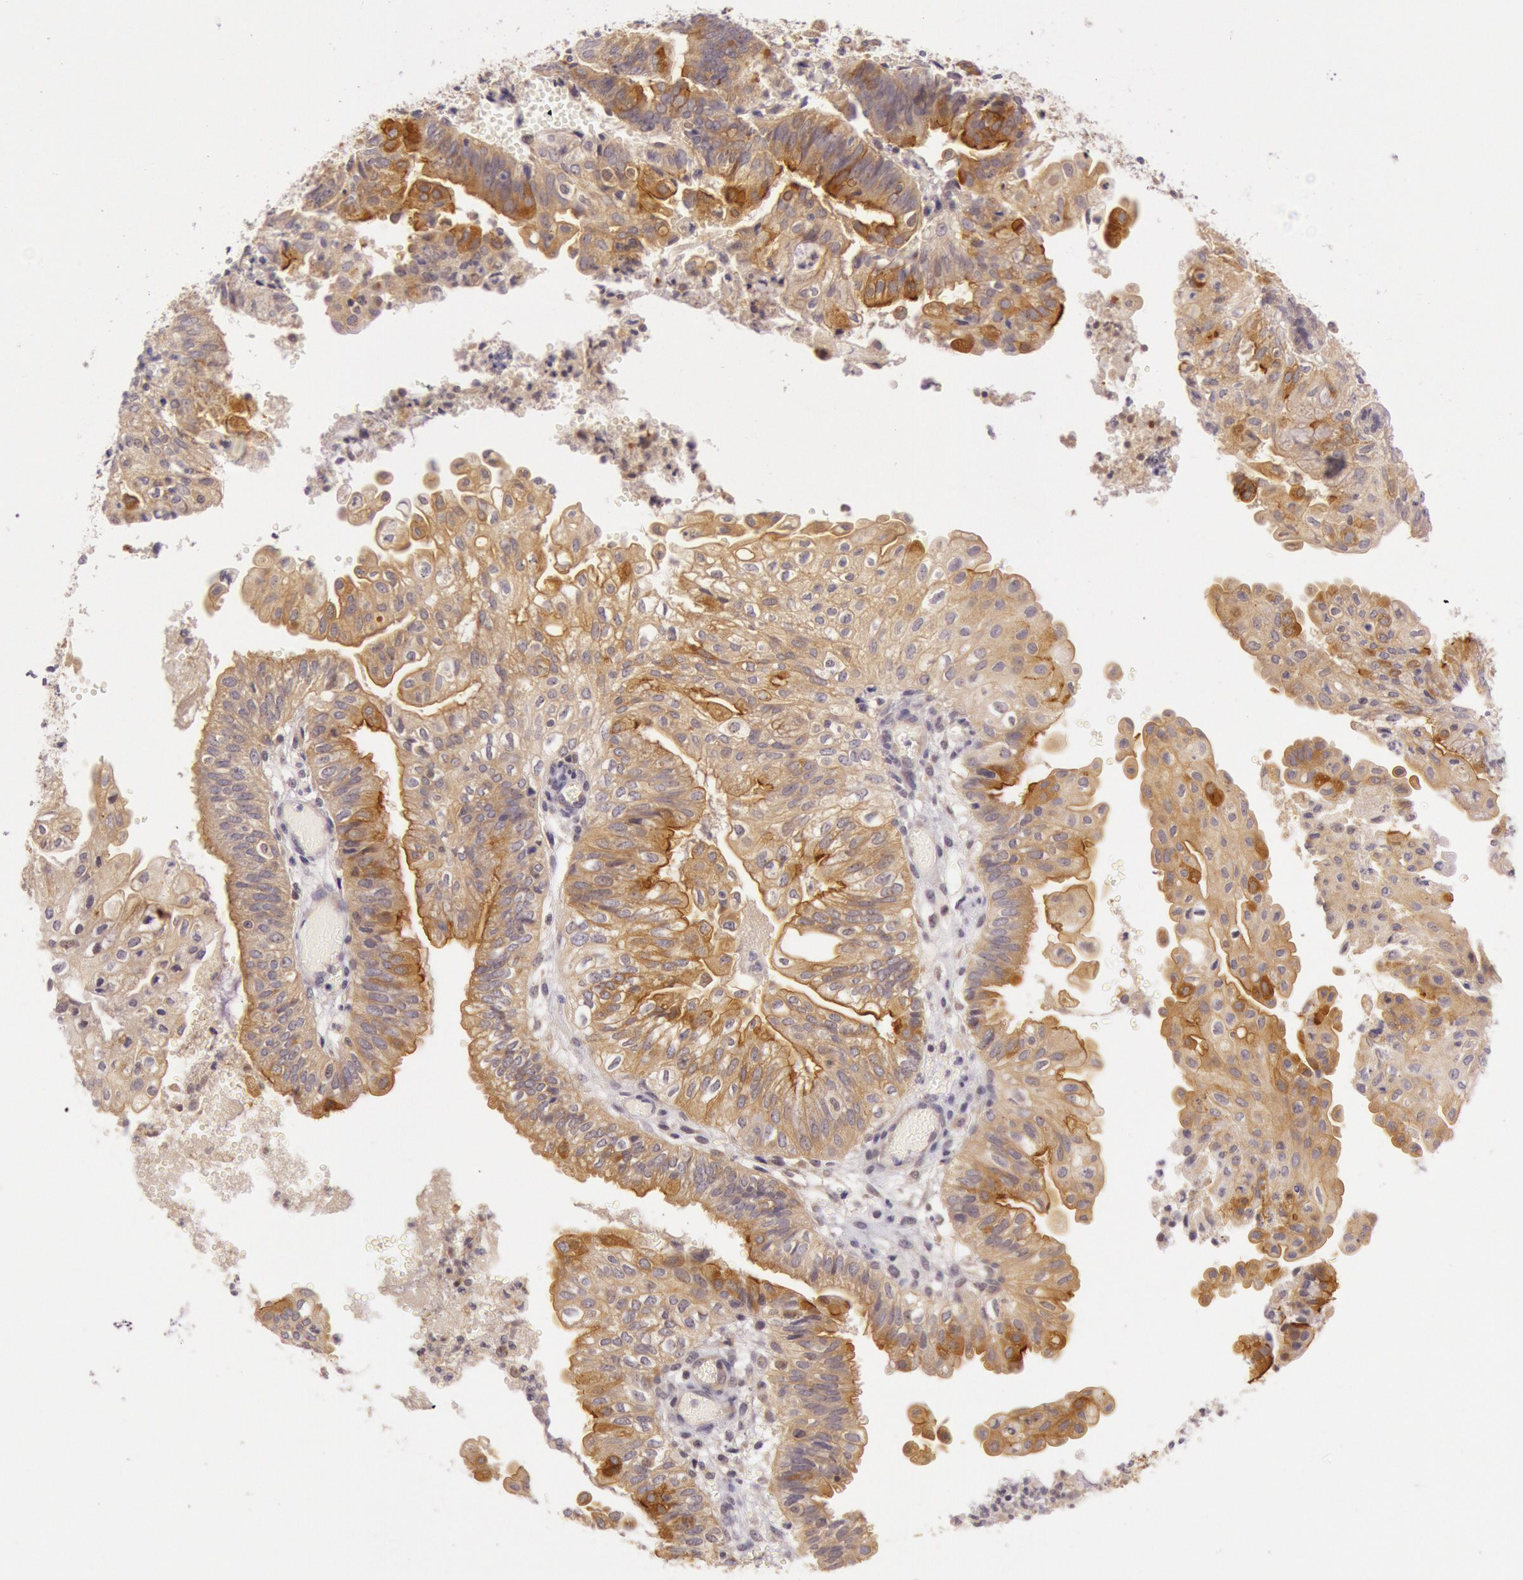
{"staining": {"intensity": "moderate", "quantity": ">75%", "location": "cytoplasmic/membranous"}, "tissue": "endometrial cancer", "cell_type": "Tumor cells", "image_type": "cancer", "snomed": [{"axis": "morphology", "description": "Adenocarcinoma, NOS"}, {"axis": "topography", "description": "Endometrium"}], "caption": "Immunohistochemical staining of endometrial cancer shows moderate cytoplasmic/membranous protein positivity in about >75% of tumor cells.", "gene": "CDK16", "patient": {"sex": "female", "age": 55}}